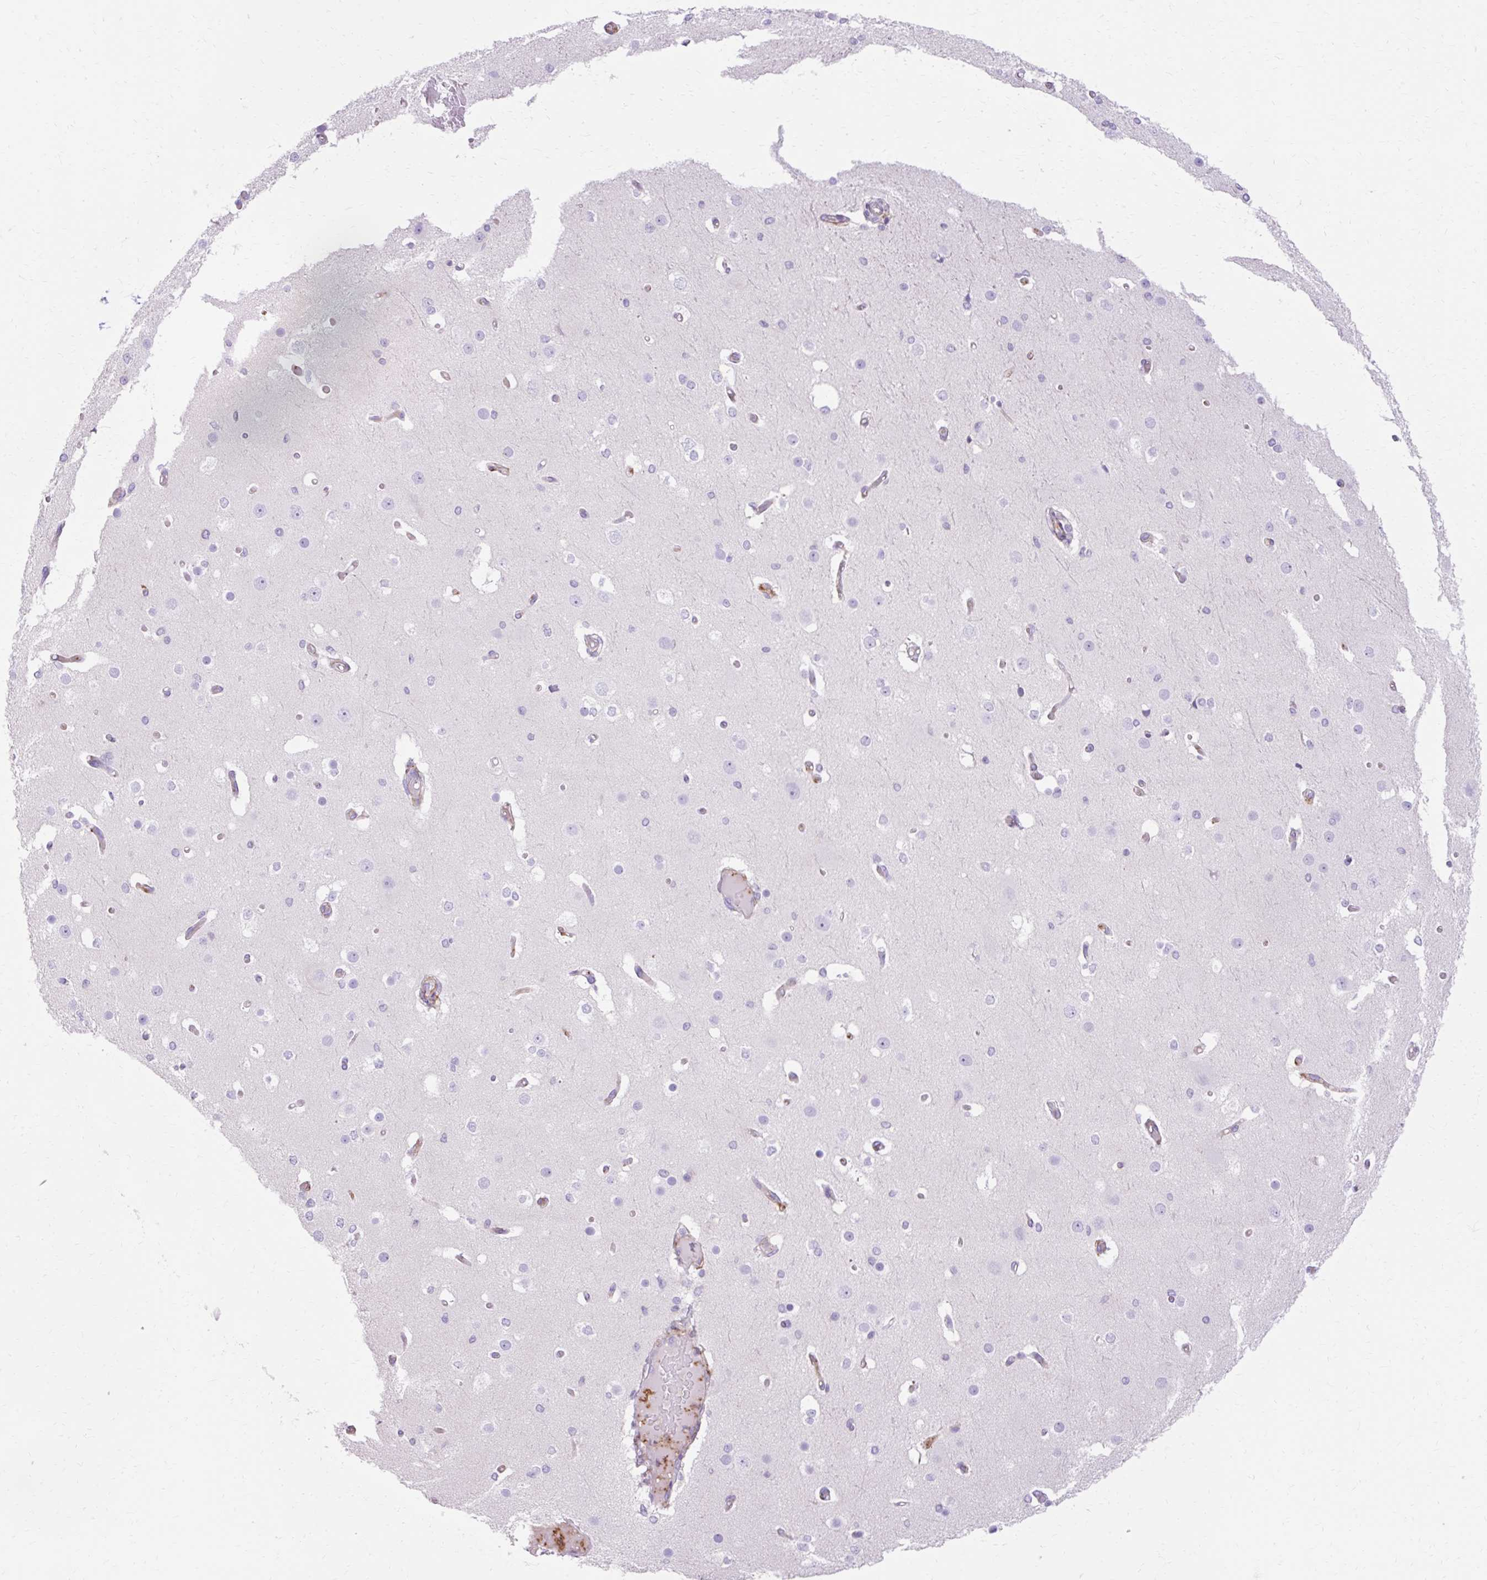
{"staining": {"intensity": "negative", "quantity": "none", "location": "none"}, "tissue": "cerebral cortex", "cell_type": "Endothelial cells", "image_type": "normal", "snomed": [{"axis": "morphology", "description": "Normal tissue, NOS"}, {"axis": "morphology", "description": "Inflammation, NOS"}, {"axis": "topography", "description": "Cerebral cortex"}], "caption": "Cerebral cortex was stained to show a protein in brown. There is no significant staining in endothelial cells. (DAB (3,3'-diaminobenzidine) IHC with hematoxylin counter stain).", "gene": "CORO7", "patient": {"sex": "male", "age": 6}}